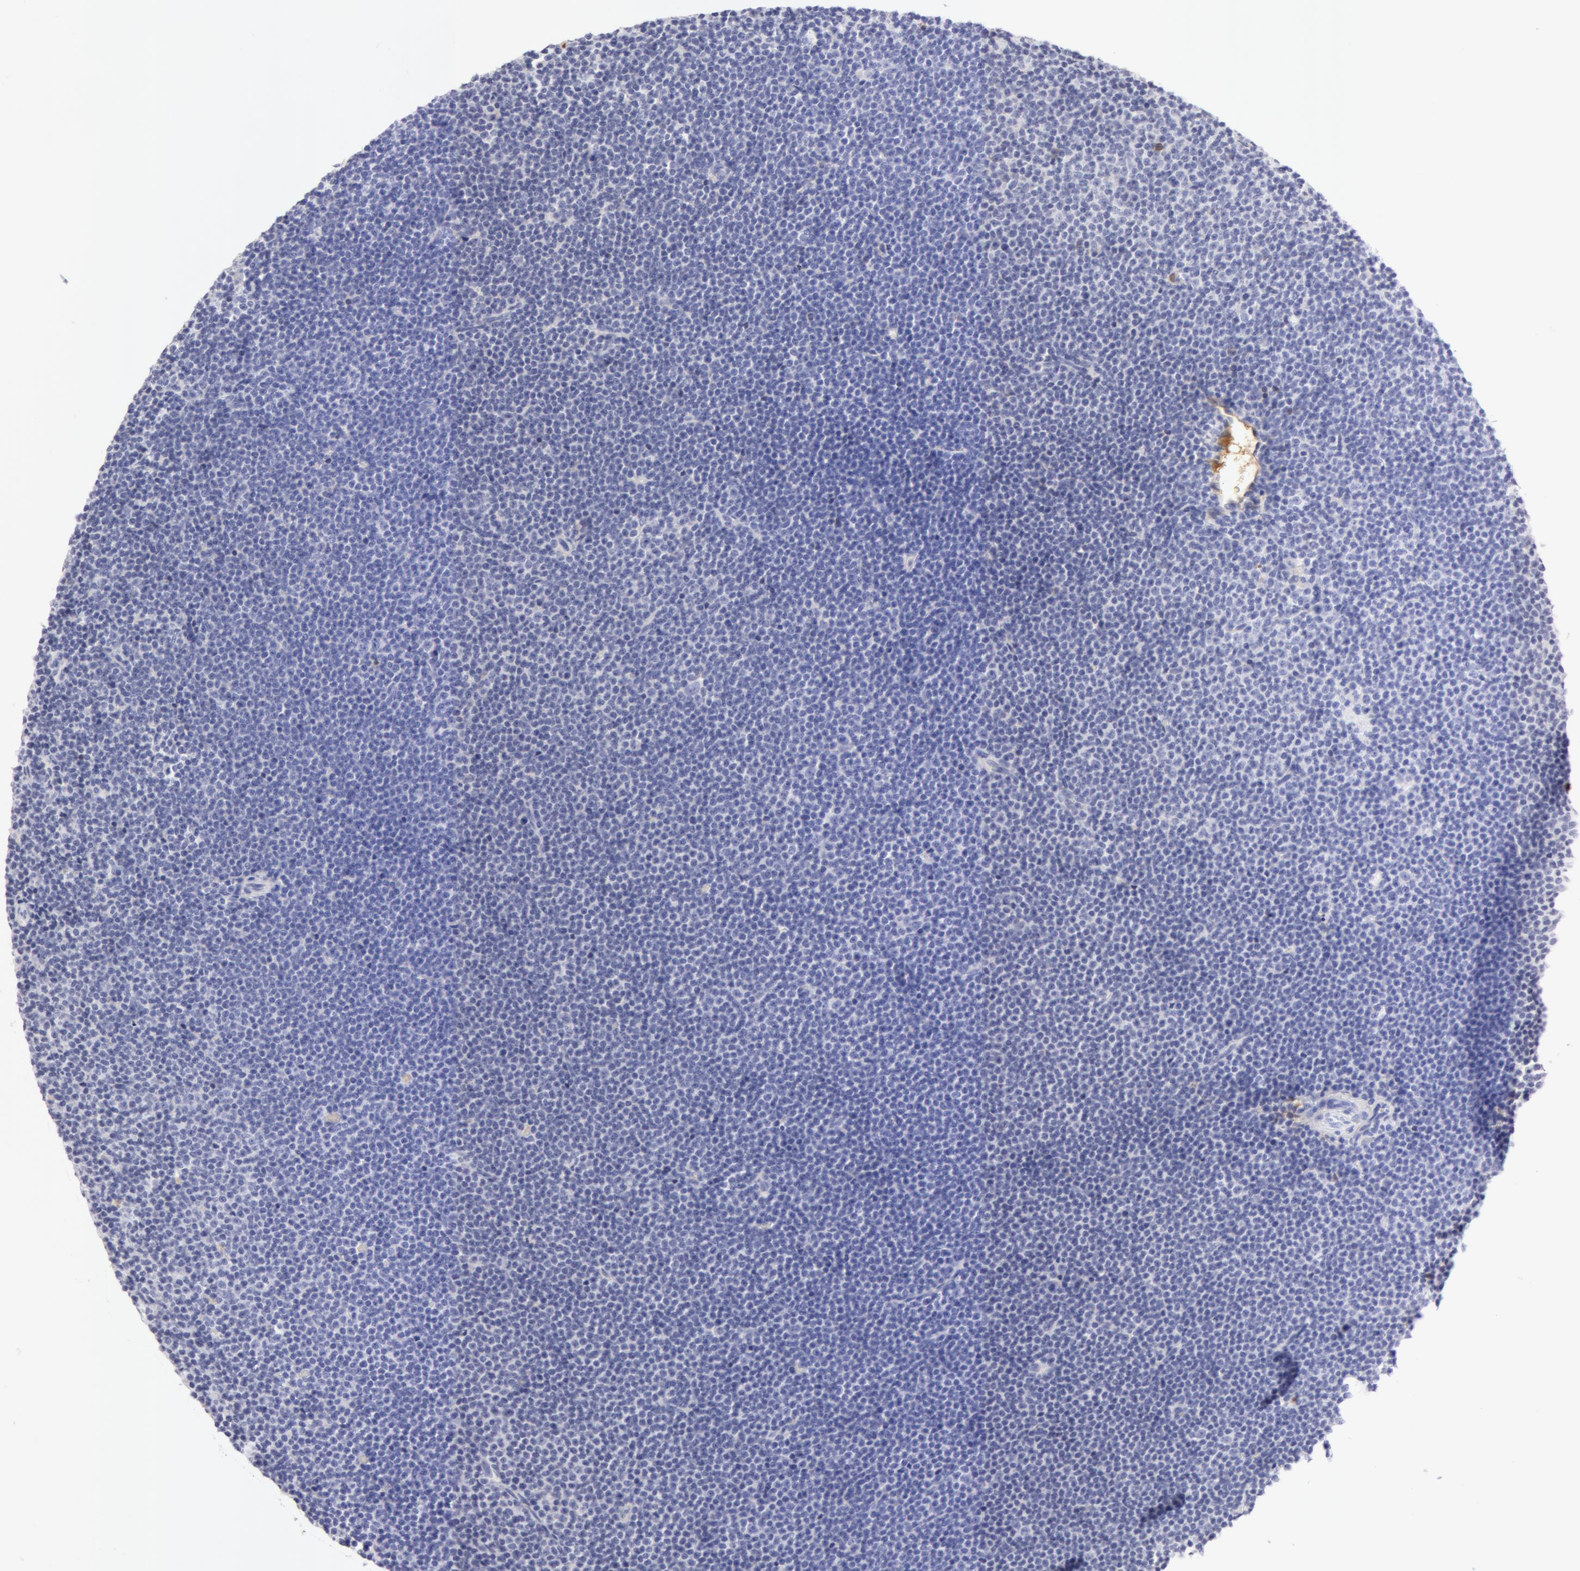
{"staining": {"intensity": "negative", "quantity": "none", "location": "none"}, "tissue": "lymphoma", "cell_type": "Tumor cells", "image_type": "cancer", "snomed": [{"axis": "morphology", "description": "Malignant lymphoma, non-Hodgkin's type, Low grade"}, {"axis": "topography", "description": "Lymph node"}], "caption": "Tumor cells show no significant positivity in malignant lymphoma, non-Hodgkin's type (low-grade).", "gene": "AHSG", "patient": {"sex": "female", "age": 69}}